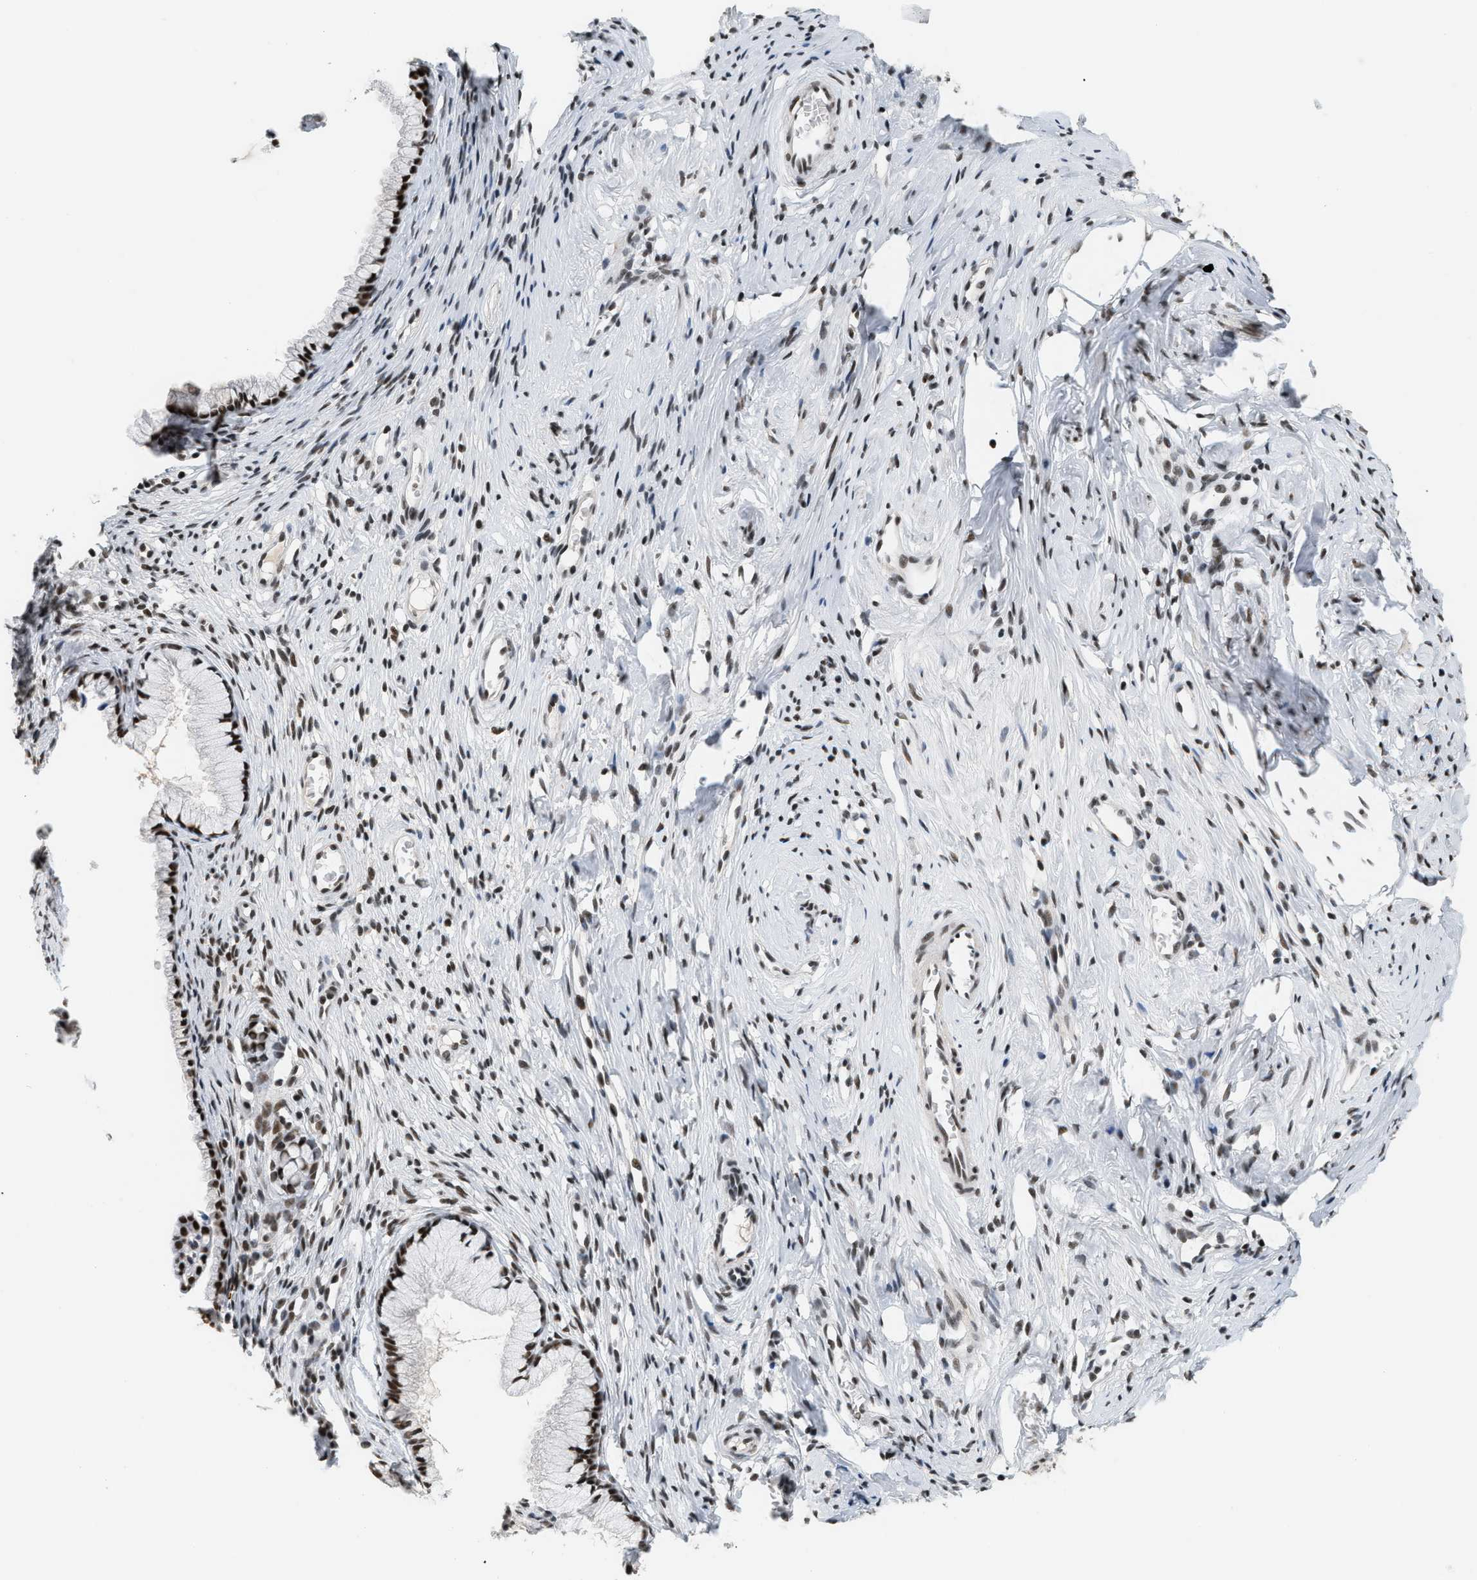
{"staining": {"intensity": "strong", "quantity": ">75%", "location": "nuclear"}, "tissue": "cervix", "cell_type": "Glandular cells", "image_type": "normal", "snomed": [{"axis": "morphology", "description": "Normal tissue, NOS"}, {"axis": "topography", "description": "Cervix"}], "caption": "Cervix stained with a protein marker shows strong staining in glandular cells.", "gene": "SMARCB1", "patient": {"sex": "female", "age": 77}}